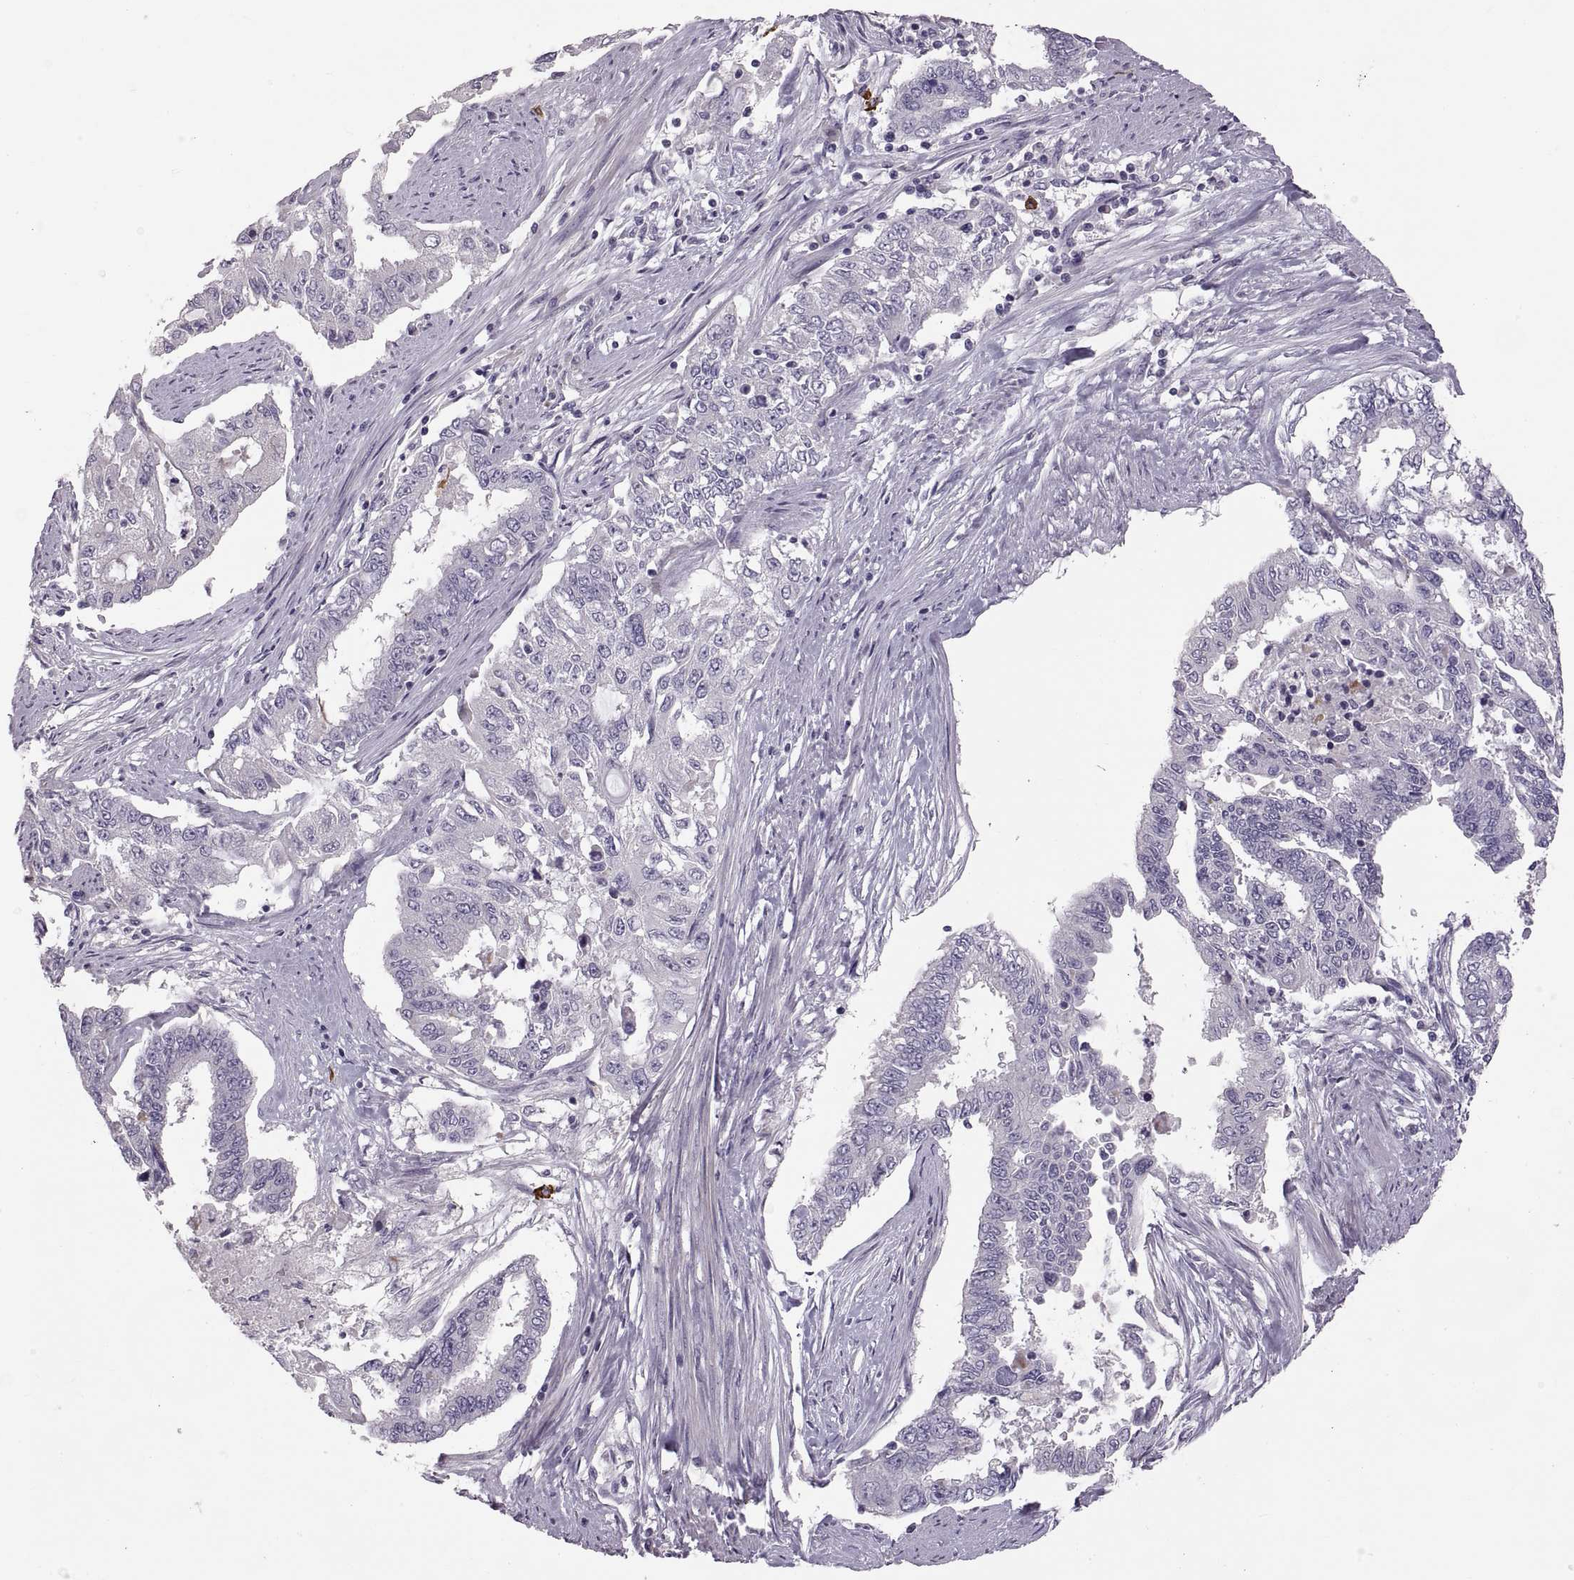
{"staining": {"intensity": "negative", "quantity": "none", "location": "none"}, "tissue": "endometrial cancer", "cell_type": "Tumor cells", "image_type": "cancer", "snomed": [{"axis": "morphology", "description": "Adenocarcinoma, NOS"}, {"axis": "topography", "description": "Uterus"}], "caption": "IHC of human endometrial cancer reveals no expression in tumor cells. (Brightfield microscopy of DAB IHC at high magnification).", "gene": "WFDC8", "patient": {"sex": "female", "age": 59}}